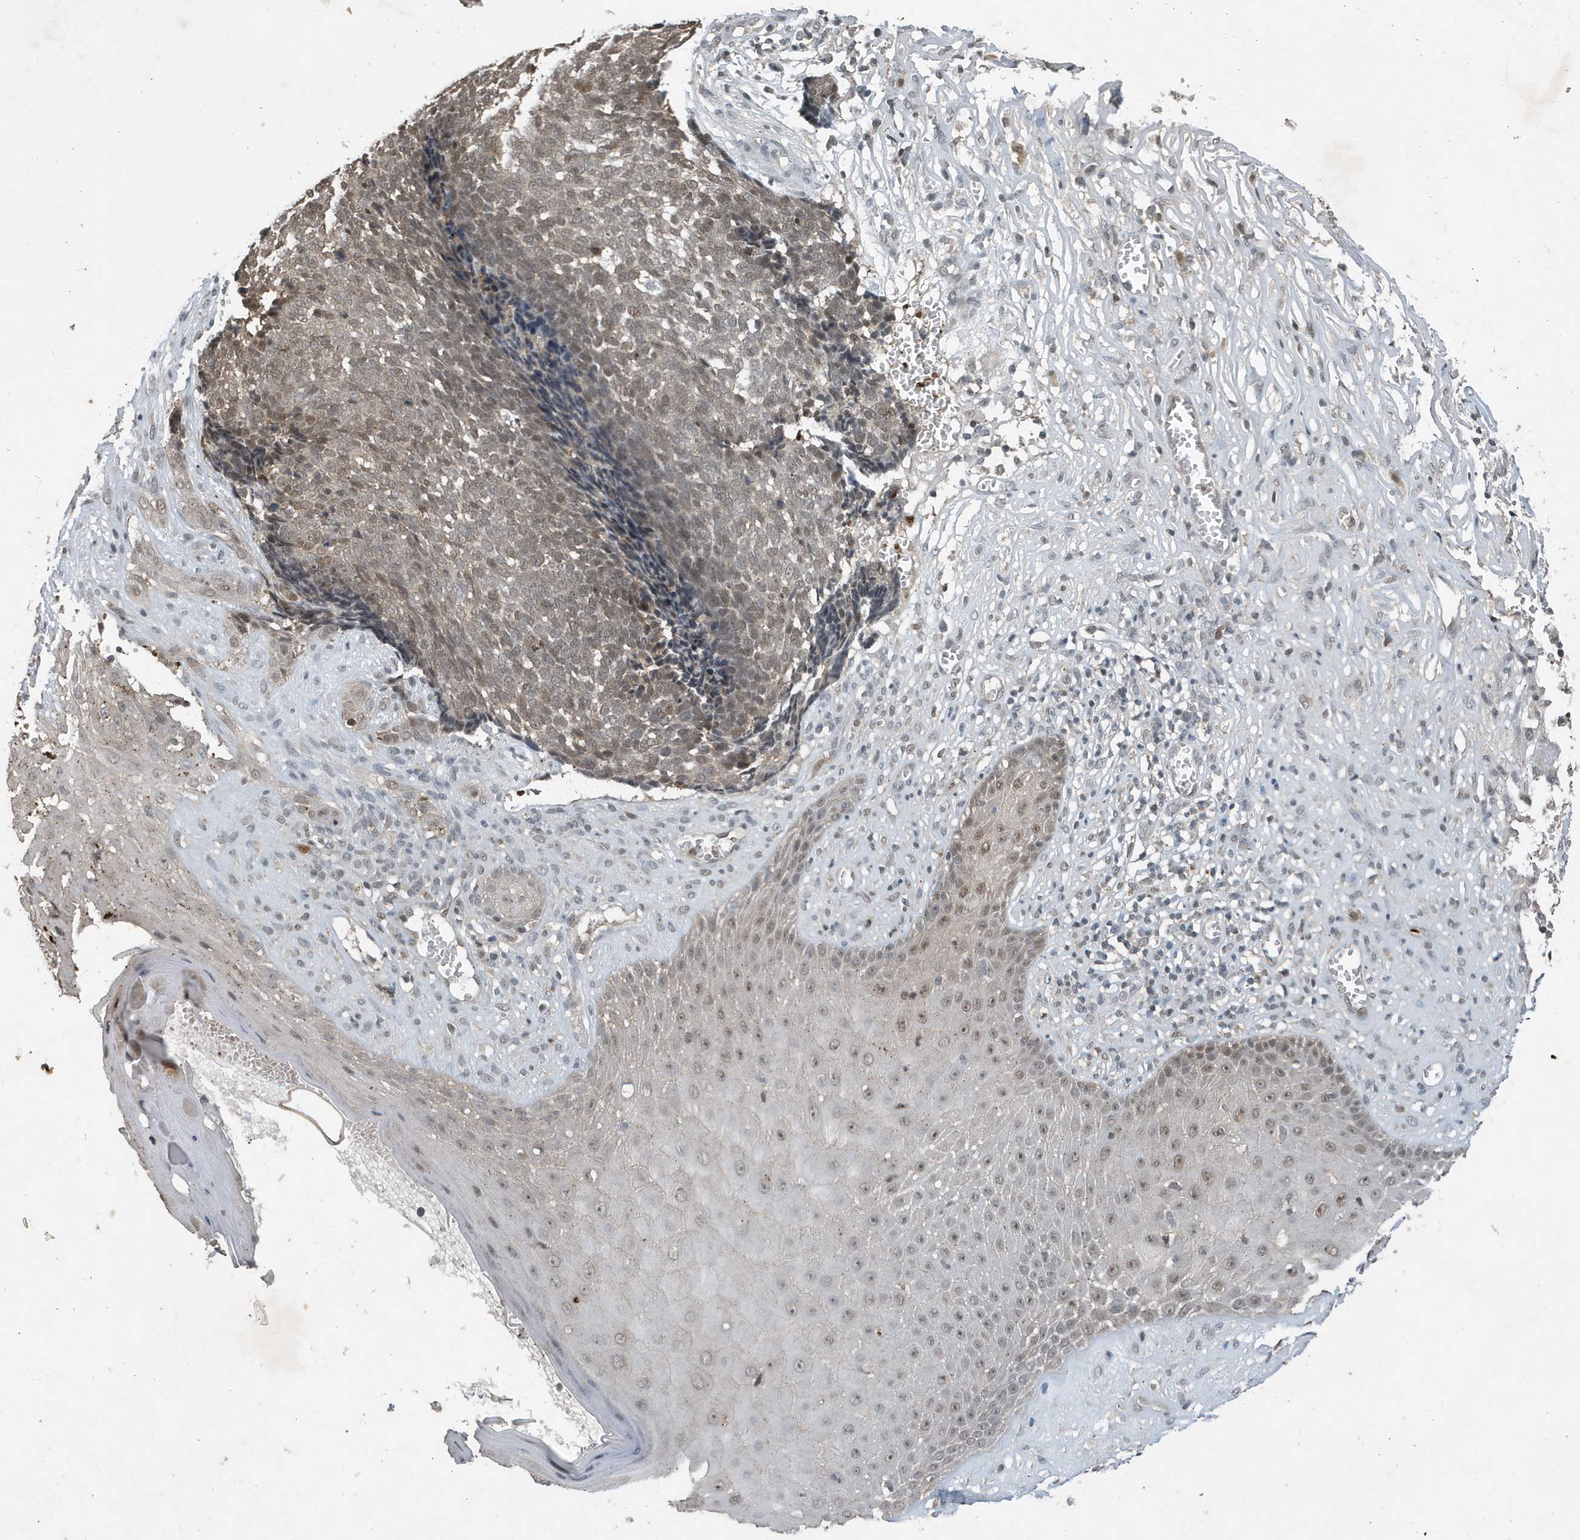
{"staining": {"intensity": "moderate", "quantity": ">75%", "location": "cytoplasmic/membranous,nuclear"}, "tissue": "skin cancer", "cell_type": "Tumor cells", "image_type": "cancer", "snomed": [{"axis": "morphology", "description": "Basal cell carcinoma"}, {"axis": "topography", "description": "Skin"}], "caption": "Basal cell carcinoma (skin) stained for a protein (brown) displays moderate cytoplasmic/membranous and nuclear positive positivity in approximately >75% of tumor cells.", "gene": "HSPA1A", "patient": {"sex": "male", "age": 84}}